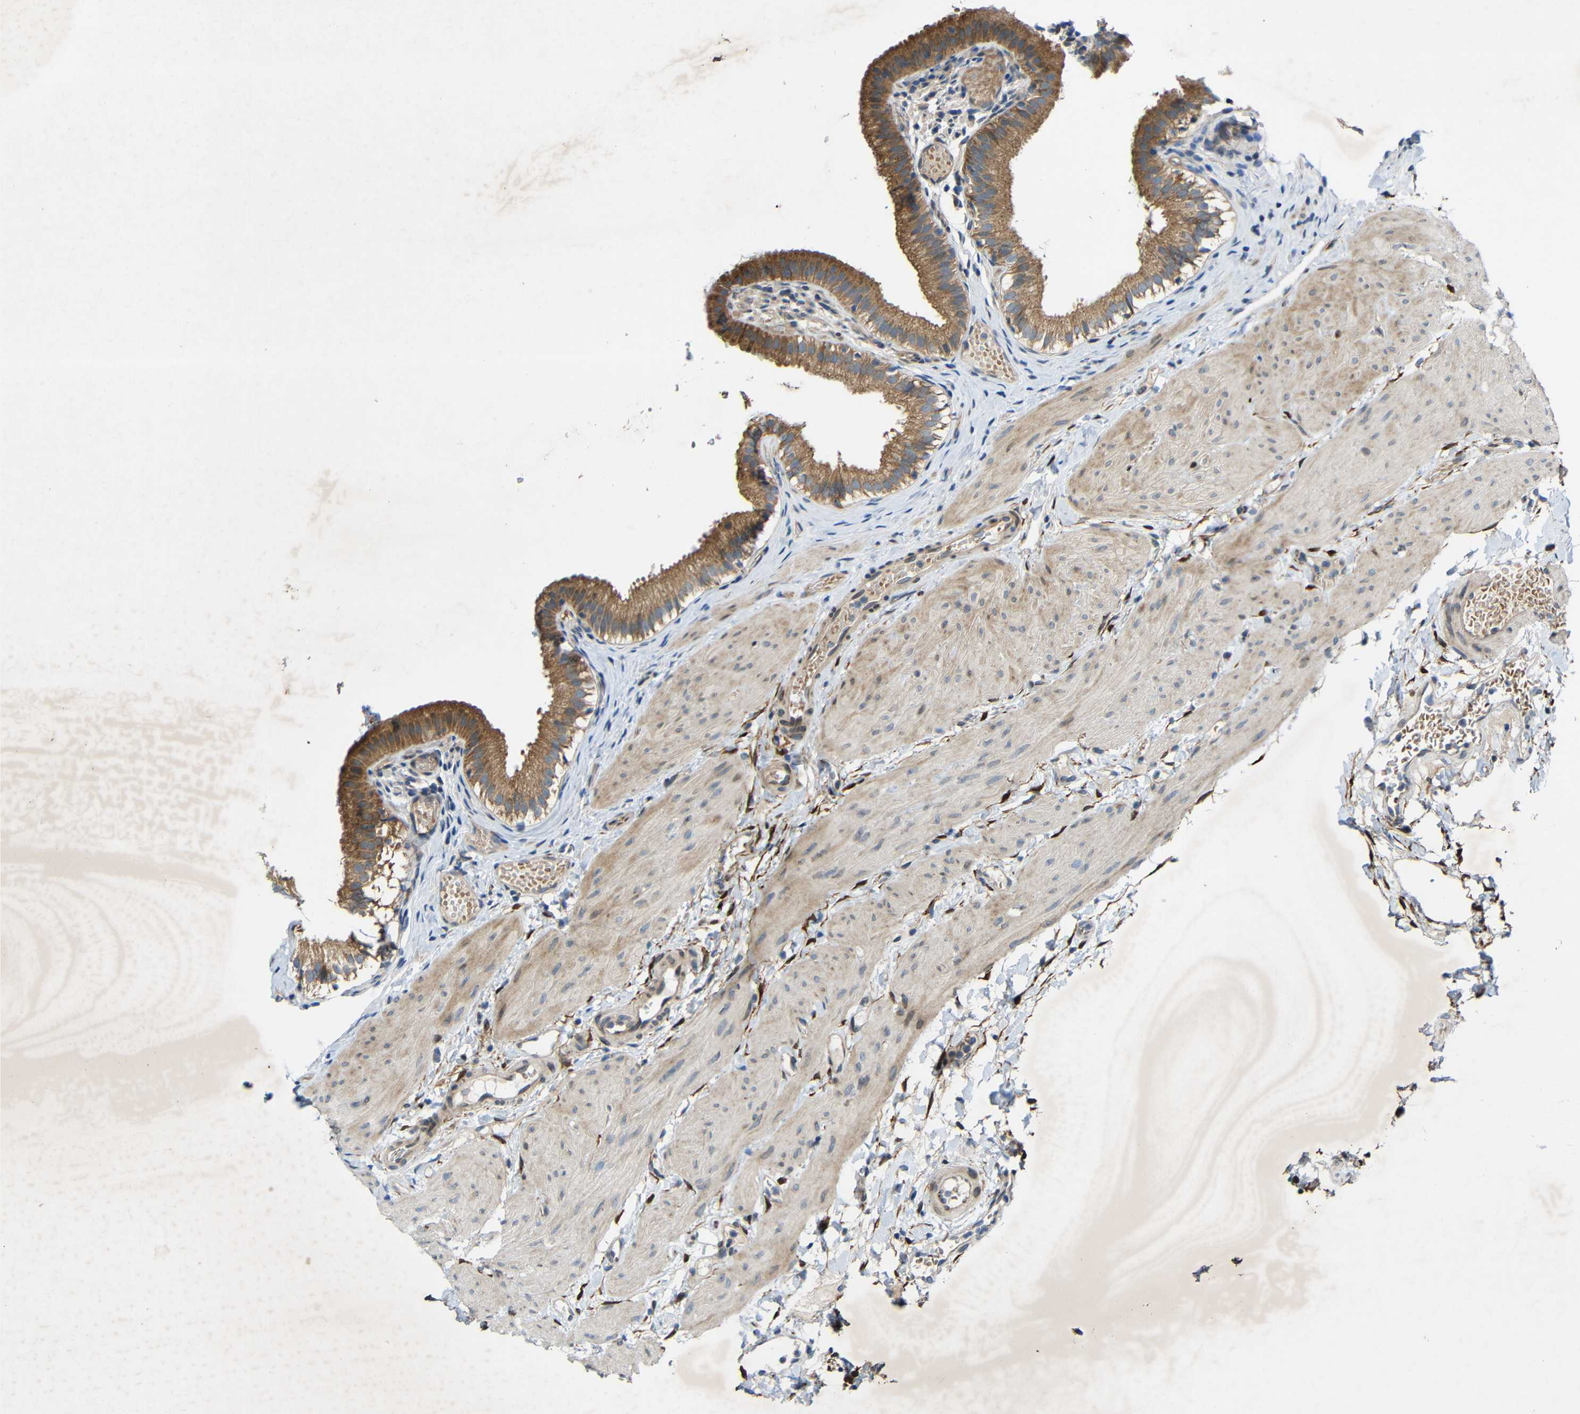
{"staining": {"intensity": "moderate", "quantity": ">75%", "location": "cytoplasmic/membranous"}, "tissue": "gallbladder", "cell_type": "Glandular cells", "image_type": "normal", "snomed": [{"axis": "morphology", "description": "Normal tissue, NOS"}, {"axis": "topography", "description": "Gallbladder"}], "caption": "Glandular cells exhibit medium levels of moderate cytoplasmic/membranous positivity in approximately >75% of cells in normal gallbladder.", "gene": "TMEM25", "patient": {"sex": "female", "age": 26}}